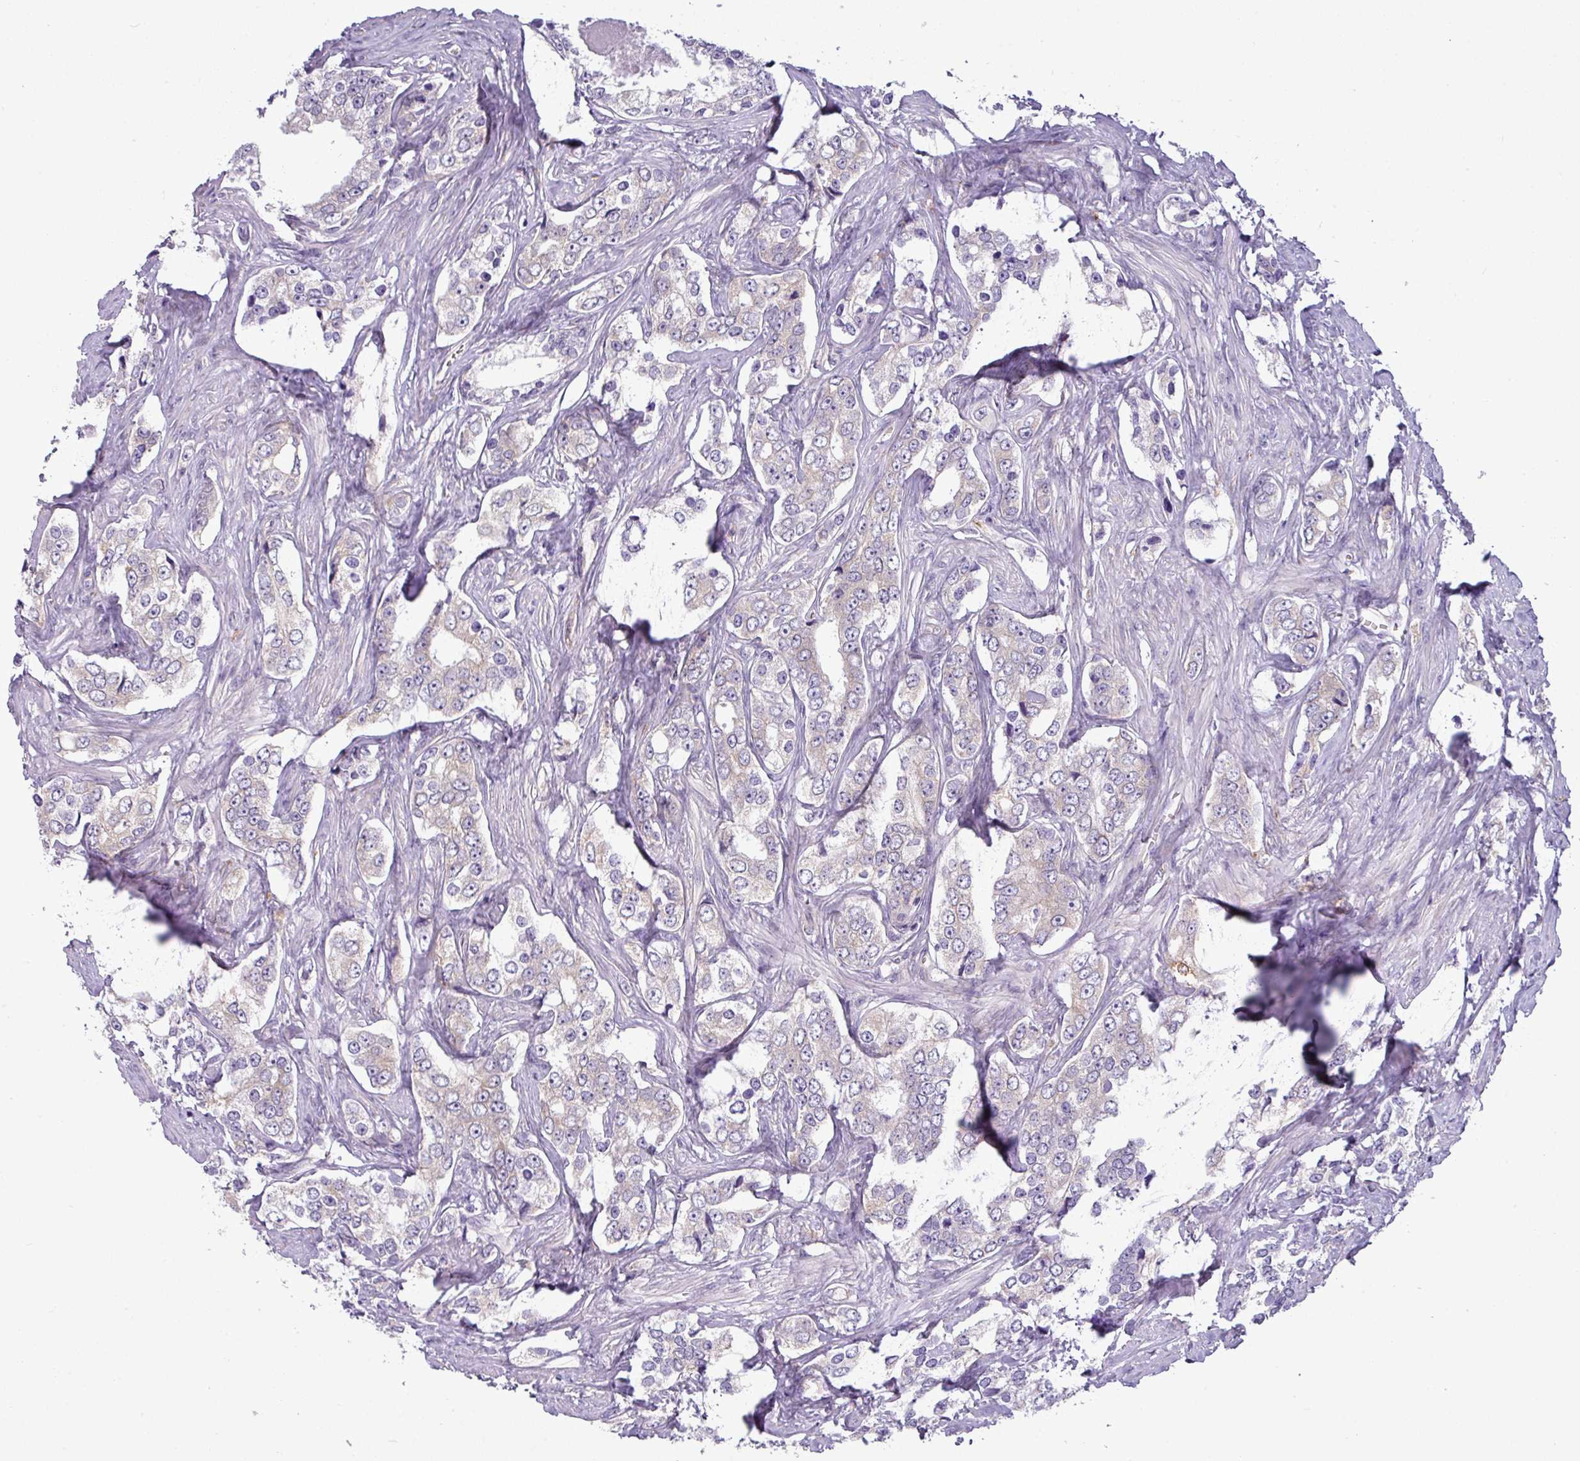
{"staining": {"intensity": "weak", "quantity": "<25%", "location": "cytoplasmic/membranous"}, "tissue": "prostate cancer", "cell_type": "Tumor cells", "image_type": "cancer", "snomed": [{"axis": "morphology", "description": "Adenocarcinoma, High grade"}, {"axis": "topography", "description": "Prostate"}], "caption": "An image of human adenocarcinoma (high-grade) (prostate) is negative for staining in tumor cells.", "gene": "TOR1AIP2", "patient": {"sex": "male", "age": 66}}